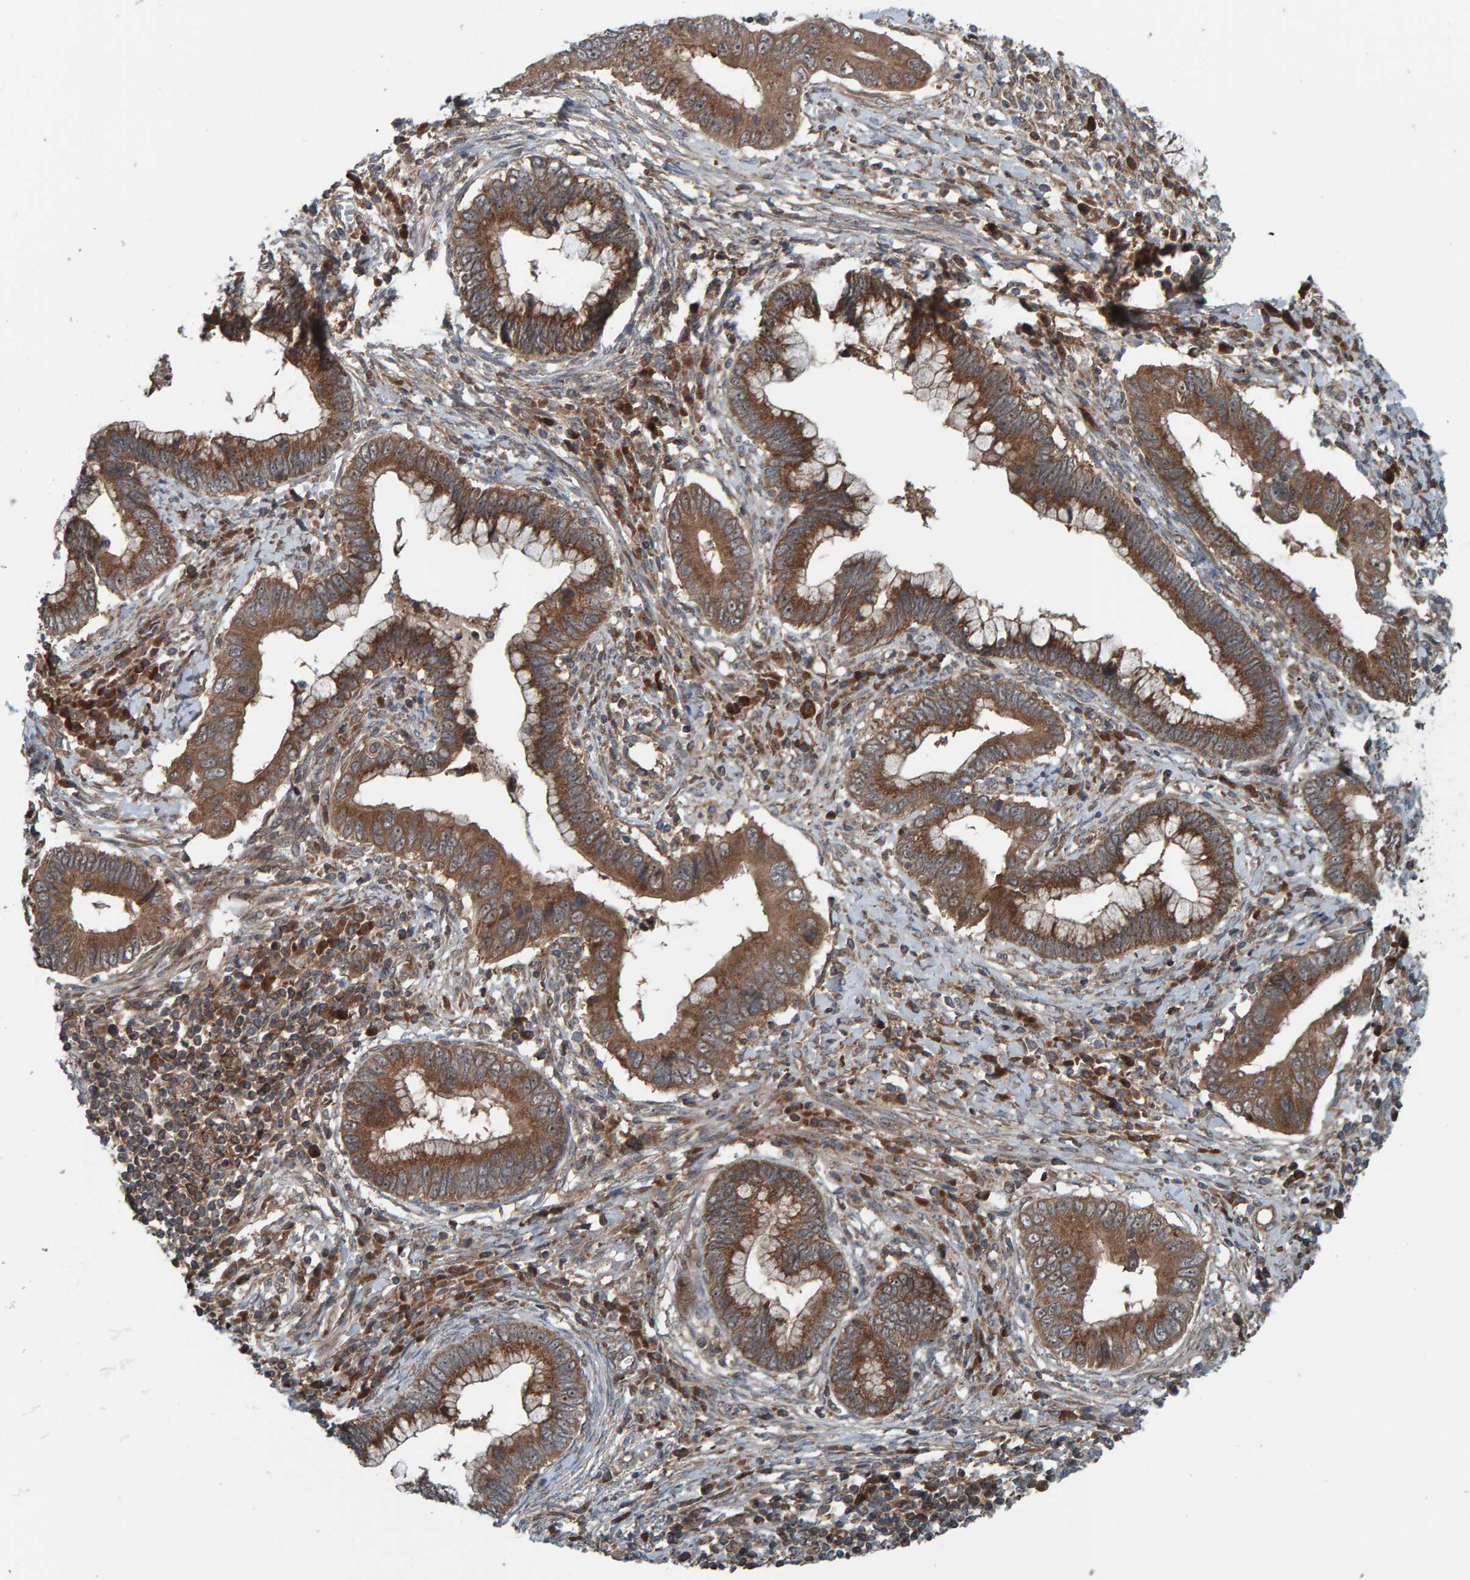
{"staining": {"intensity": "moderate", "quantity": ">75%", "location": "cytoplasmic/membranous"}, "tissue": "cervical cancer", "cell_type": "Tumor cells", "image_type": "cancer", "snomed": [{"axis": "morphology", "description": "Adenocarcinoma, NOS"}, {"axis": "topography", "description": "Cervix"}], "caption": "Protein analysis of cervical adenocarcinoma tissue reveals moderate cytoplasmic/membranous staining in approximately >75% of tumor cells.", "gene": "CUEDC1", "patient": {"sex": "female", "age": 44}}